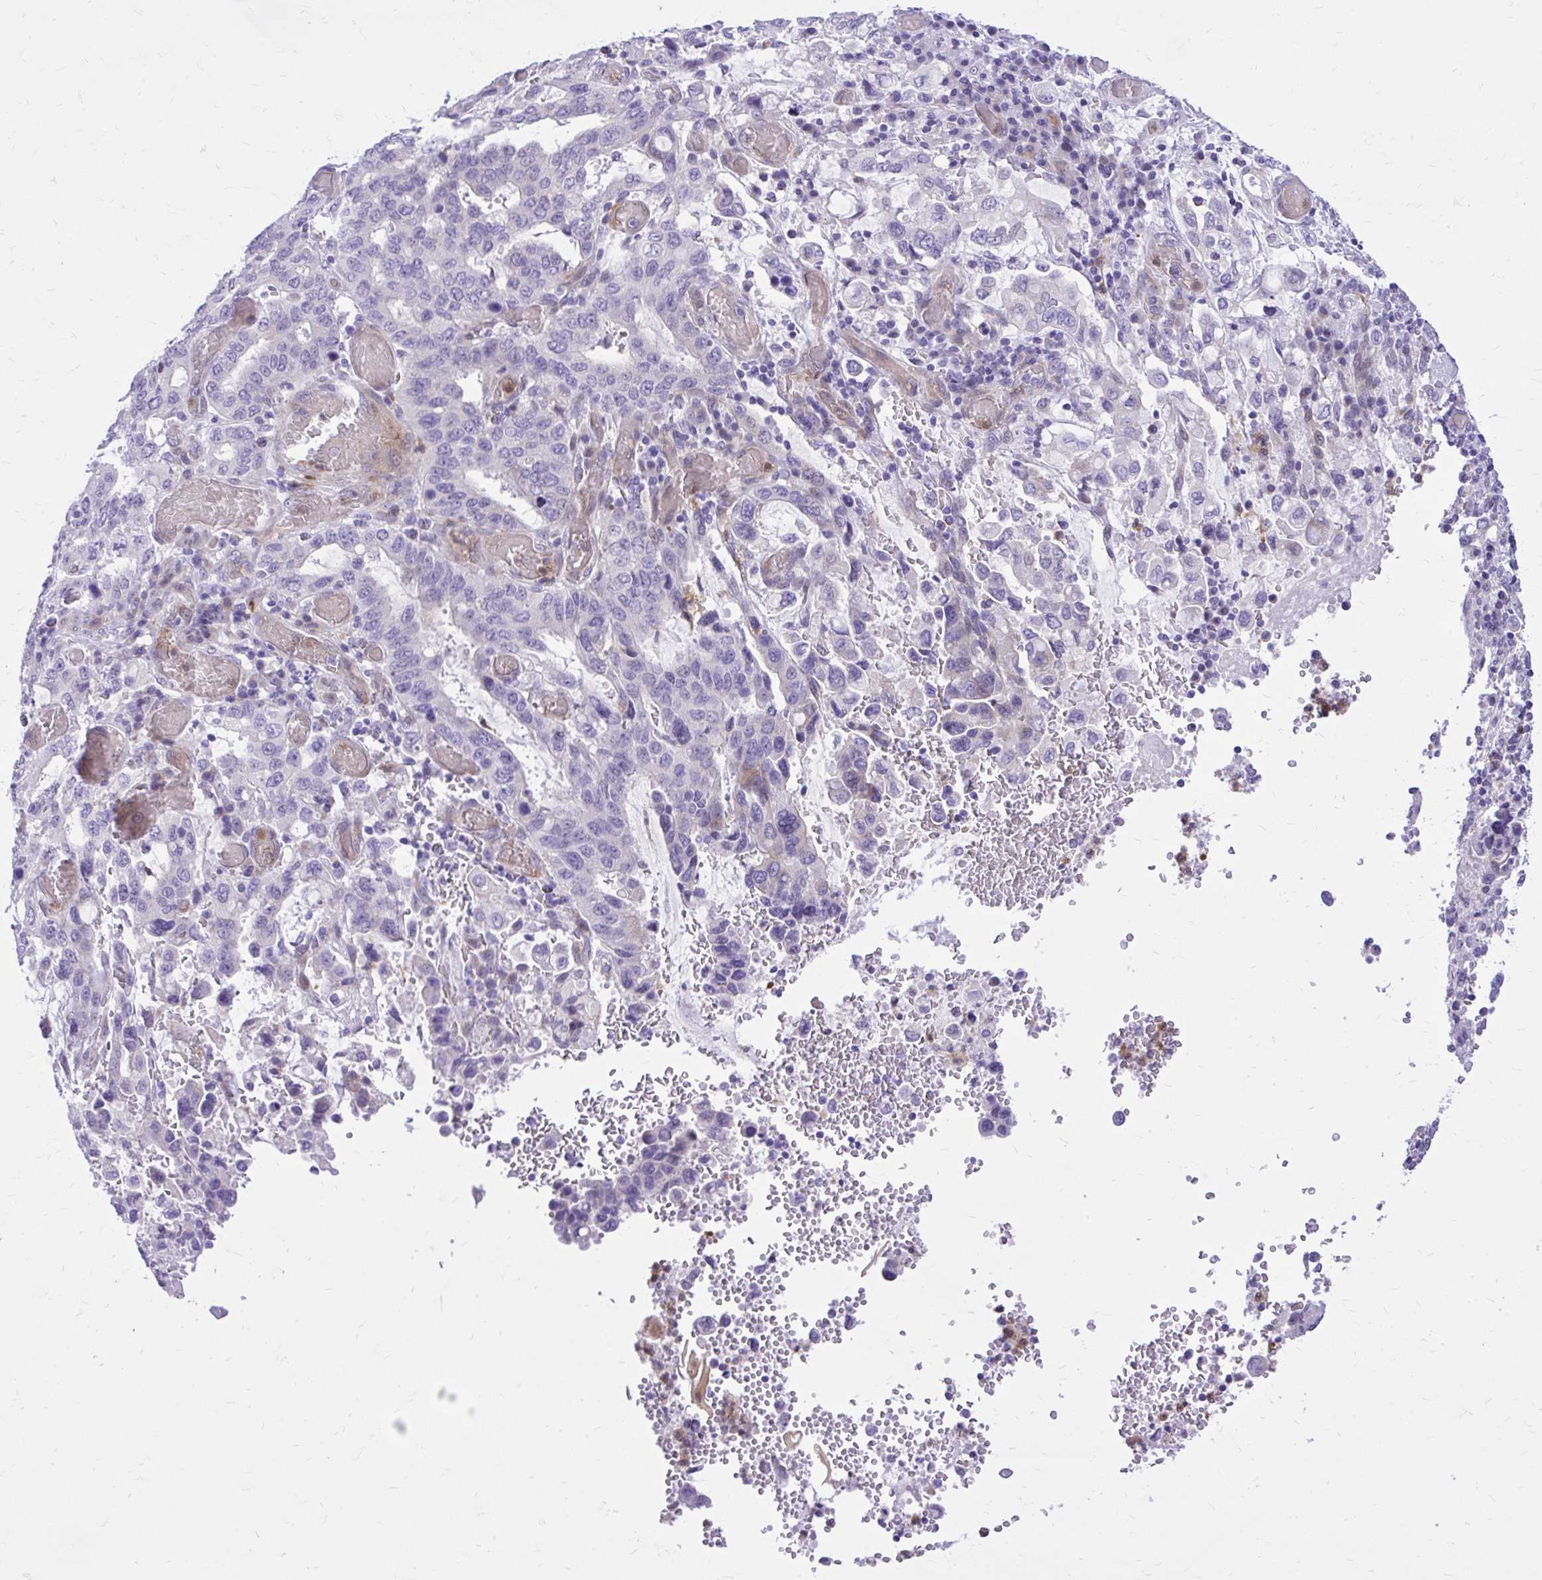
{"staining": {"intensity": "negative", "quantity": "none", "location": "none"}, "tissue": "stomach cancer", "cell_type": "Tumor cells", "image_type": "cancer", "snomed": [{"axis": "morphology", "description": "Adenocarcinoma, NOS"}, {"axis": "topography", "description": "Stomach, upper"}, {"axis": "topography", "description": "Stomach"}], "caption": "The IHC photomicrograph has no significant staining in tumor cells of stomach cancer tissue.", "gene": "ADAMTSL1", "patient": {"sex": "male", "age": 62}}